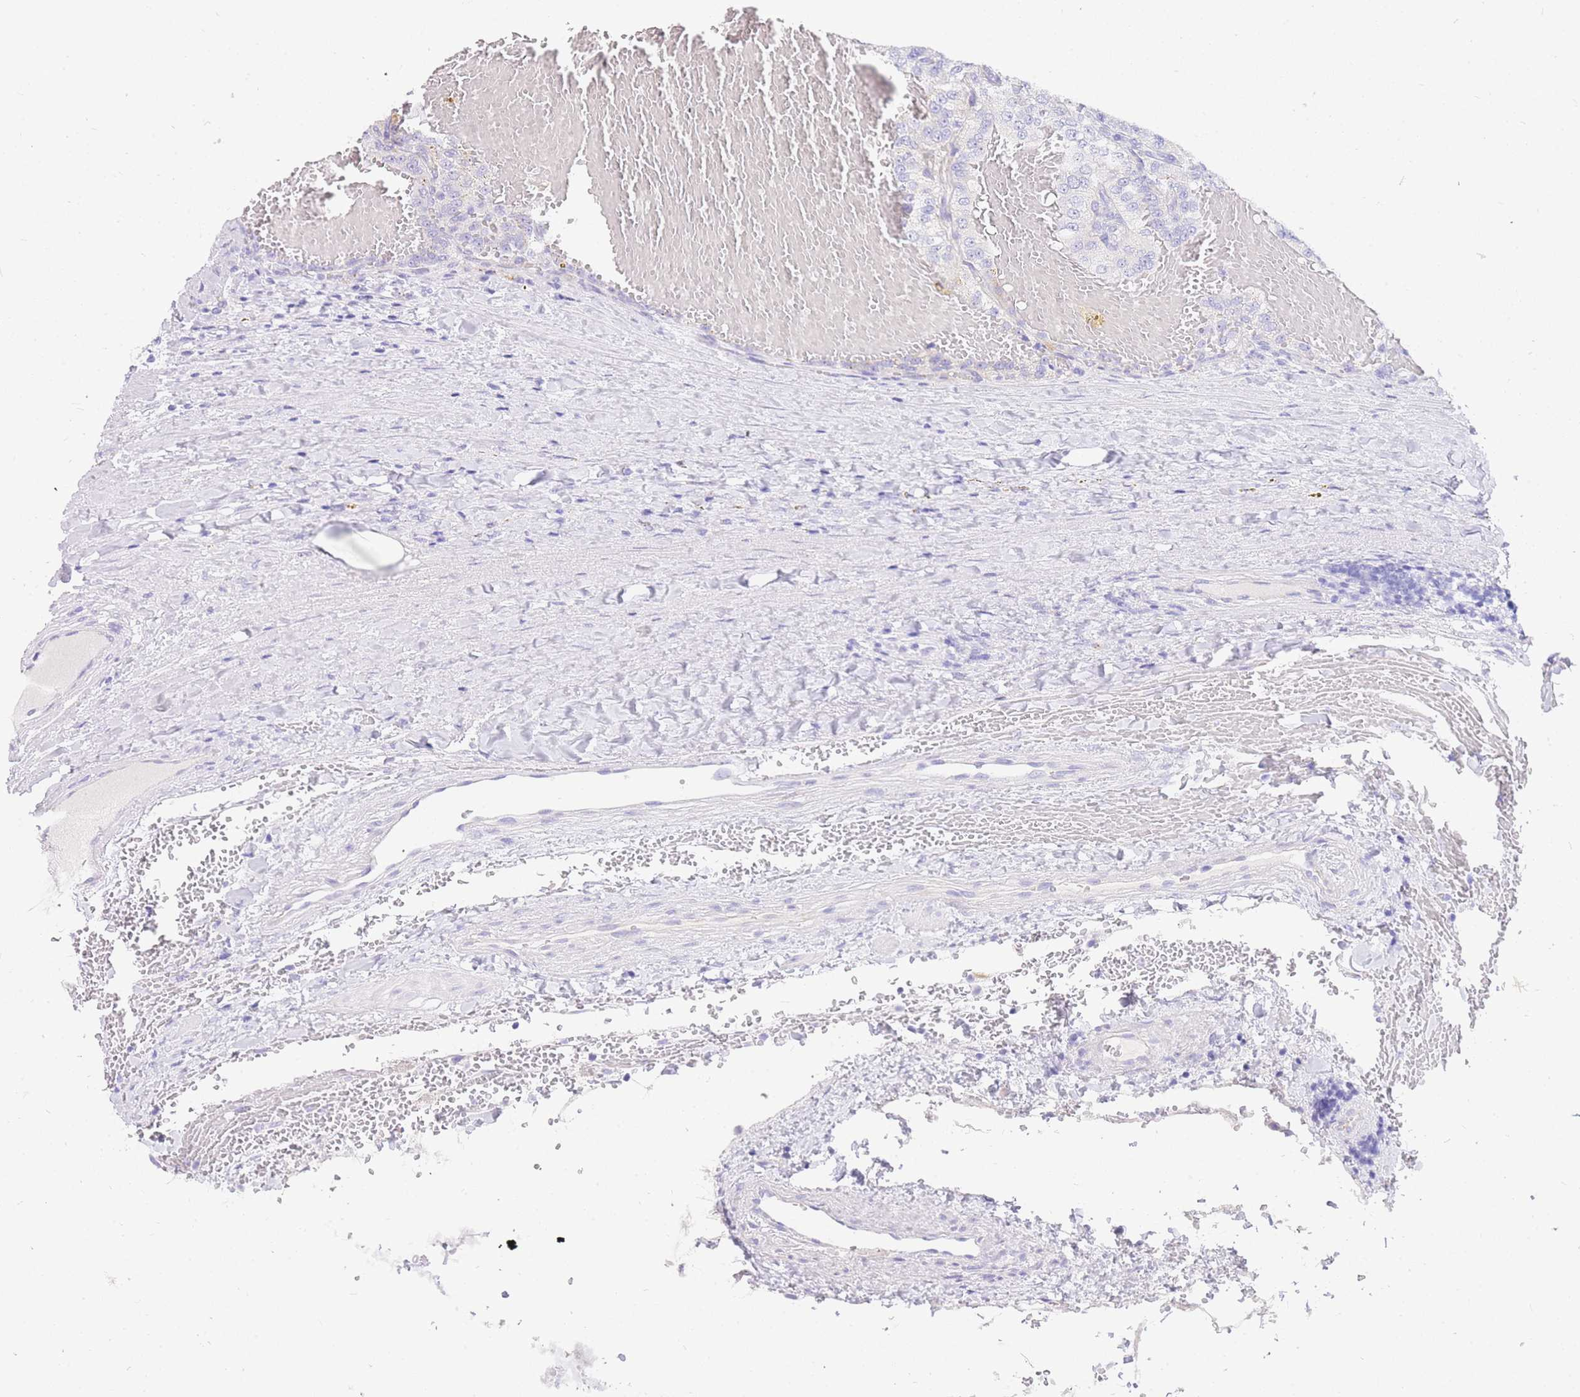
{"staining": {"intensity": "negative", "quantity": "none", "location": "none"}, "tissue": "renal cancer", "cell_type": "Tumor cells", "image_type": "cancer", "snomed": [{"axis": "morphology", "description": "Adenocarcinoma, NOS"}, {"axis": "topography", "description": "Kidney"}], "caption": "Renal cancer (adenocarcinoma) stained for a protein using immunohistochemistry shows no expression tumor cells.", "gene": "UPK1A", "patient": {"sex": "female", "age": 63}}